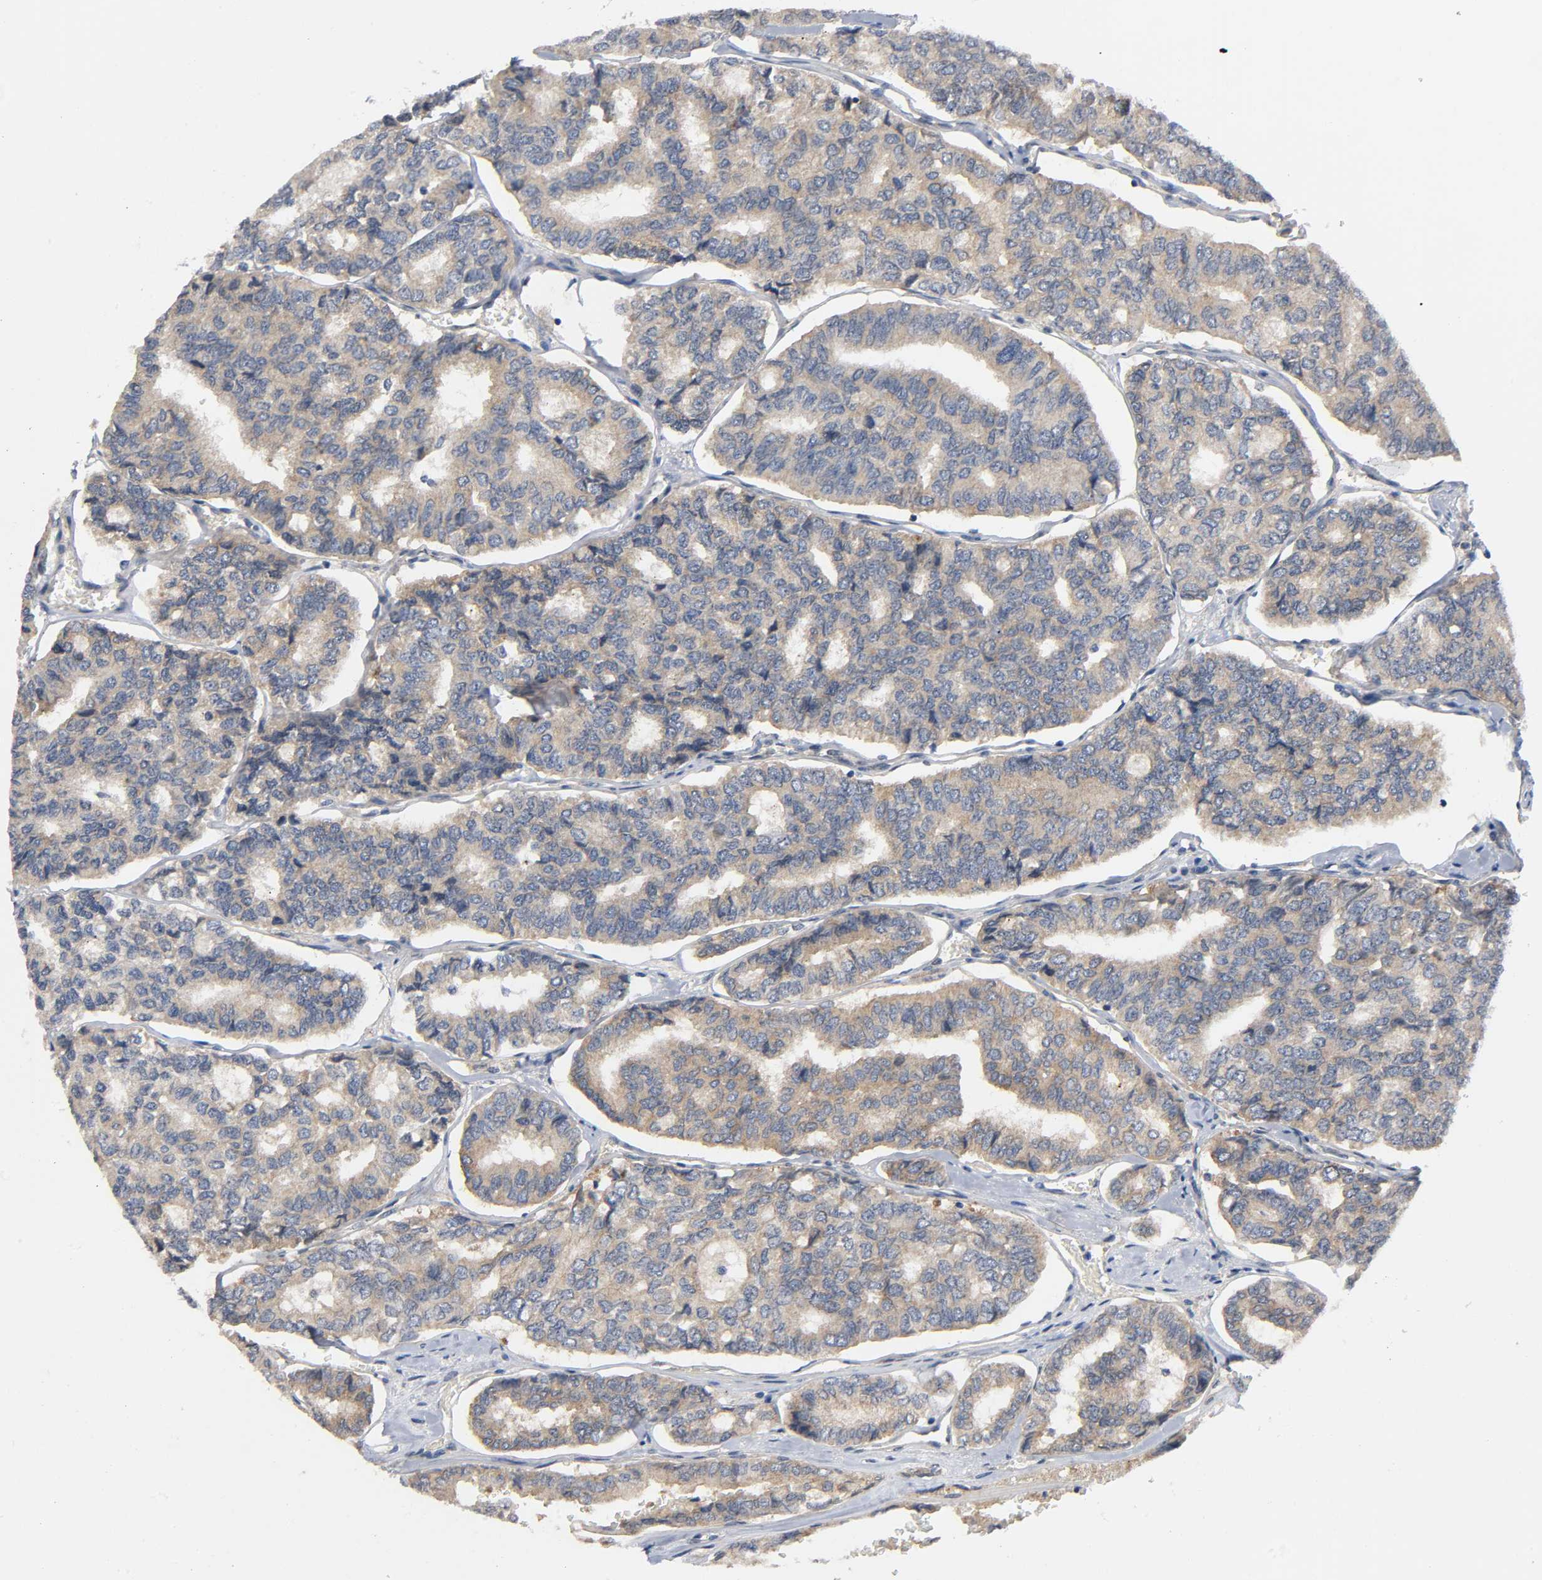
{"staining": {"intensity": "moderate", "quantity": ">75%", "location": "cytoplasmic/membranous"}, "tissue": "thyroid cancer", "cell_type": "Tumor cells", "image_type": "cancer", "snomed": [{"axis": "morphology", "description": "Papillary adenocarcinoma, NOS"}, {"axis": "topography", "description": "Thyroid gland"}], "caption": "Thyroid cancer (papillary adenocarcinoma) stained with a protein marker reveals moderate staining in tumor cells.", "gene": "HDAC6", "patient": {"sex": "female", "age": 35}}